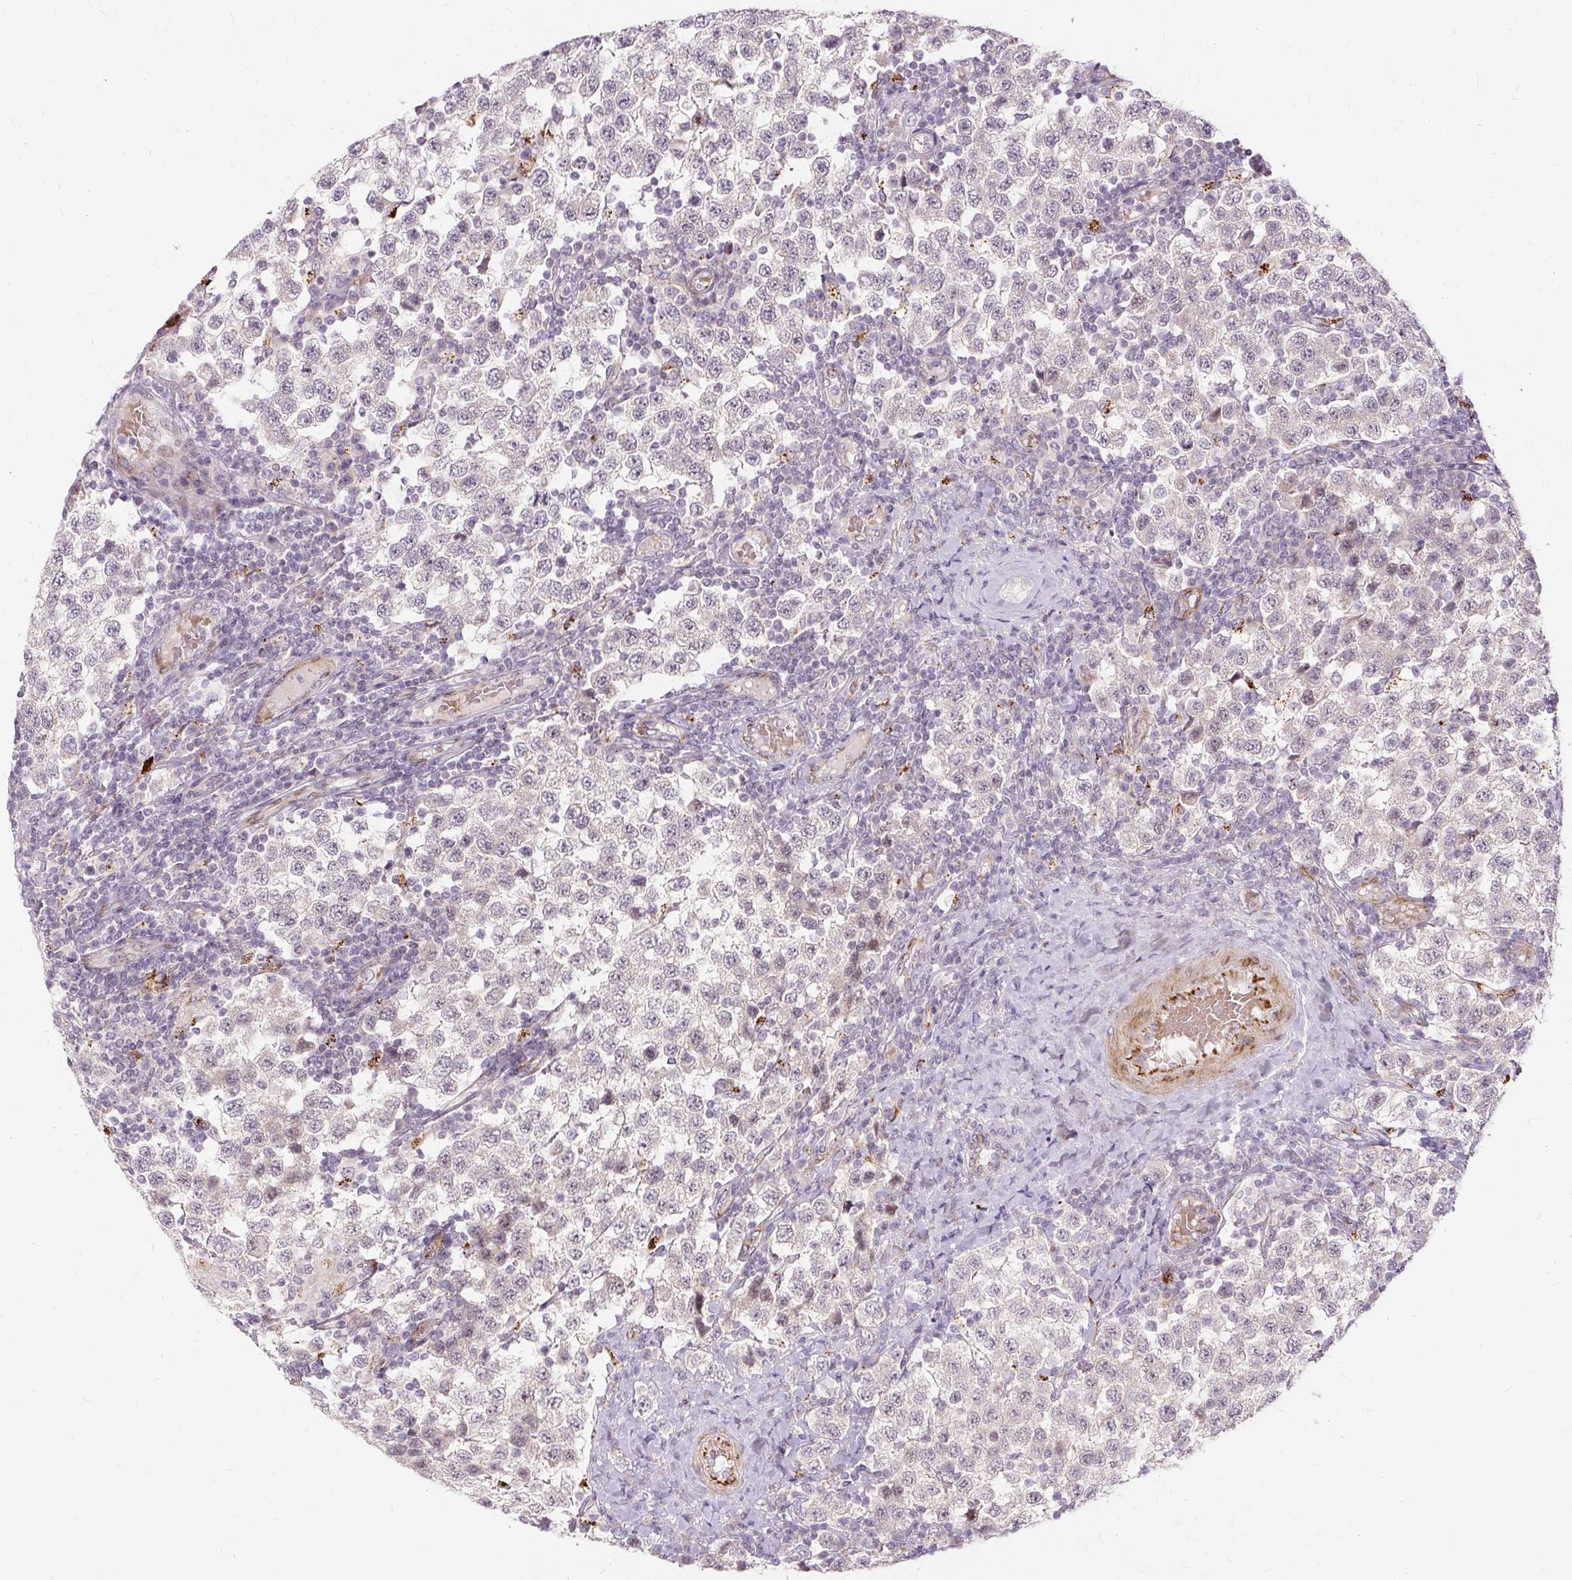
{"staining": {"intensity": "weak", "quantity": "<25%", "location": "nuclear"}, "tissue": "testis cancer", "cell_type": "Tumor cells", "image_type": "cancer", "snomed": [{"axis": "morphology", "description": "Seminoma, NOS"}, {"axis": "topography", "description": "Testis"}], "caption": "High magnification brightfield microscopy of testis seminoma stained with DAB (3,3'-diaminobenzidine) (brown) and counterstained with hematoxylin (blue): tumor cells show no significant positivity.", "gene": "MMACHC", "patient": {"sex": "male", "age": 34}}